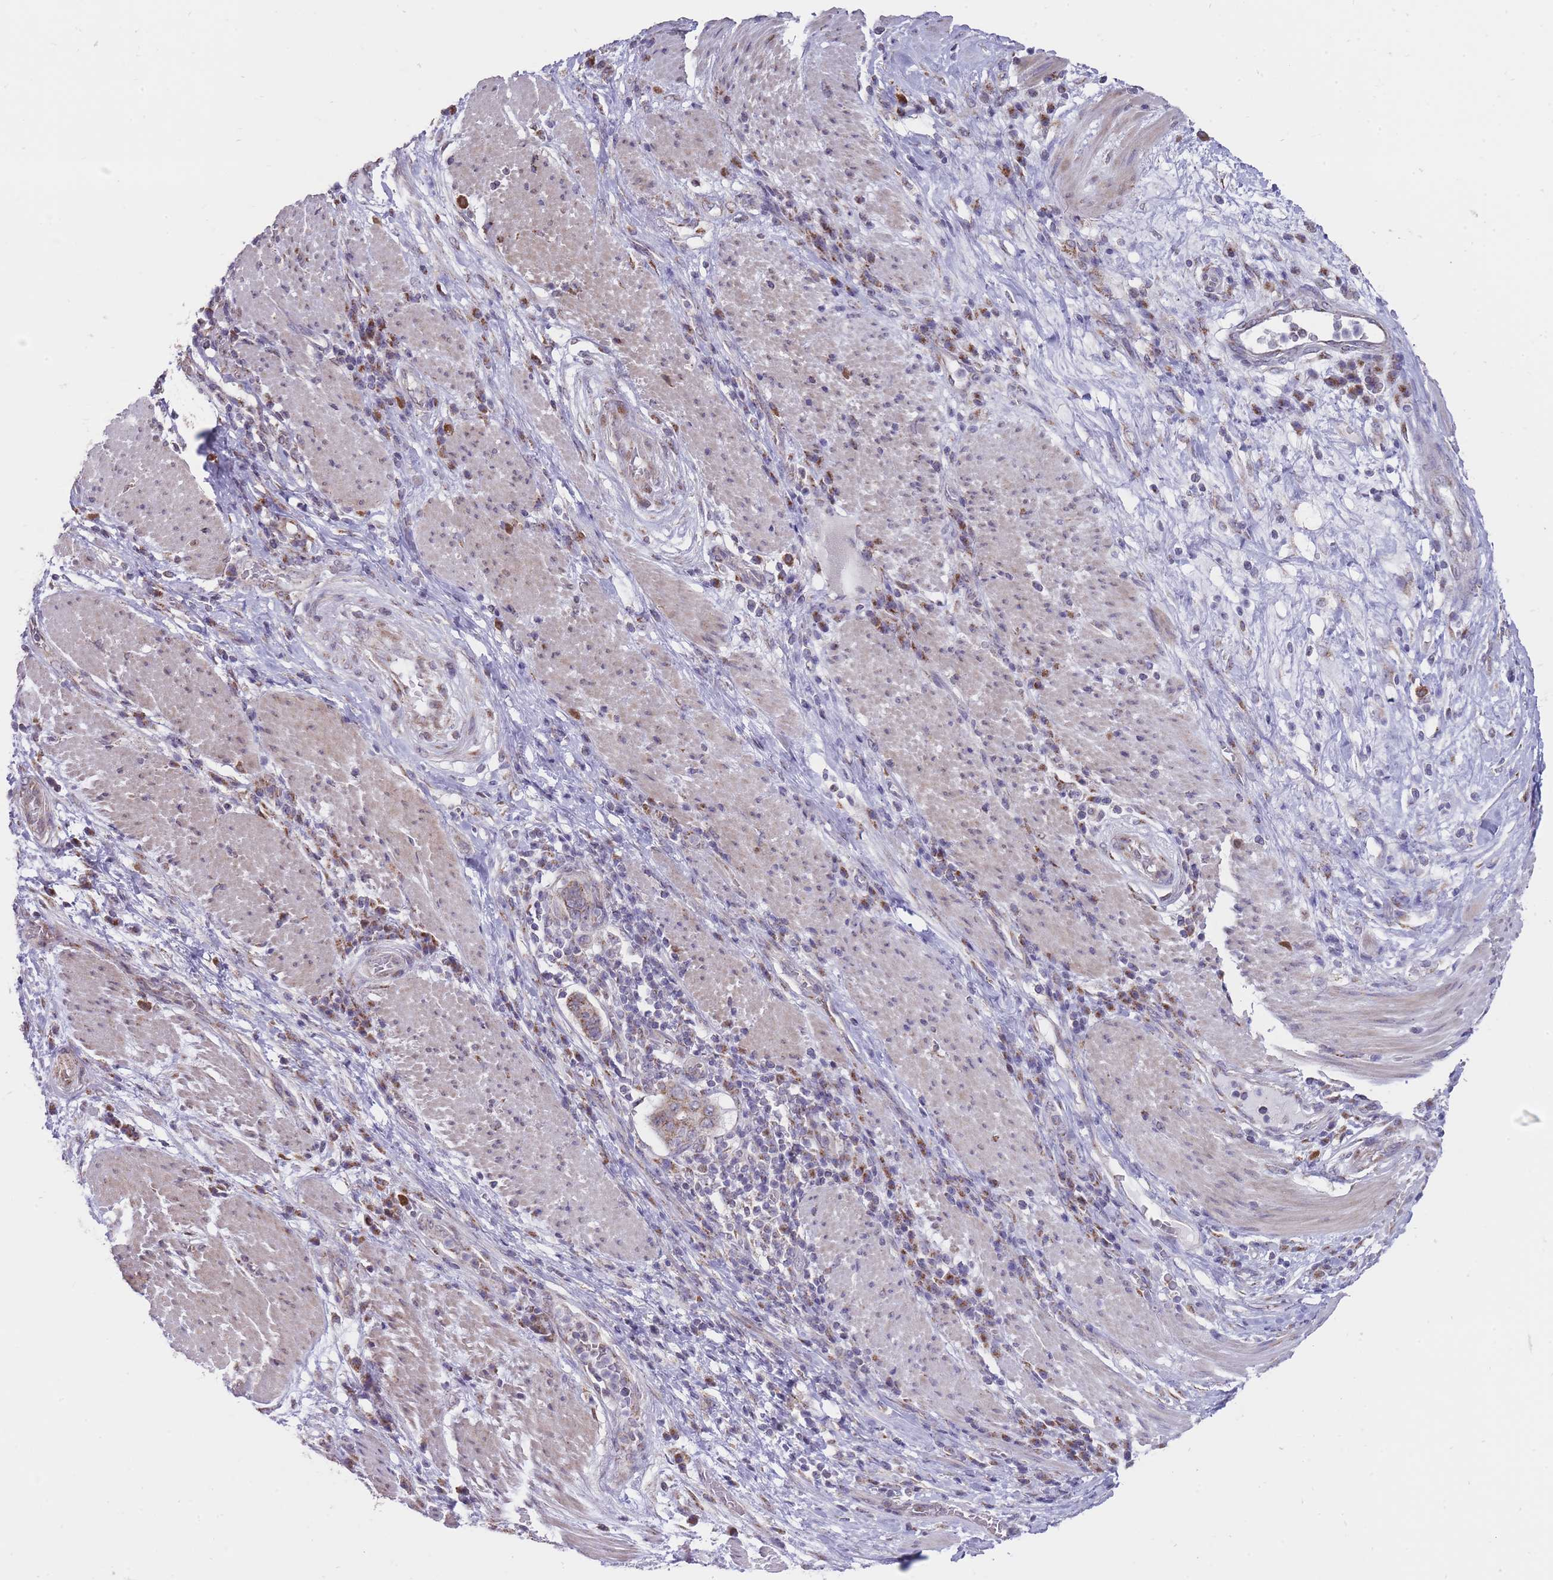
{"staining": {"intensity": "moderate", "quantity": ">75%", "location": "cytoplasmic/membranous"}, "tissue": "stomach cancer", "cell_type": "Tumor cells", "image_type": "cancer", "snomed": [{"axis": "morphology", "description": "Normal tissue, NOS"}, {"axis": "morphology", "description": "Adenocarcinoma, NOS"}, {"axis": "topography", "description": "Stomach"}], "caption": "A histopathology image showing moderate cytoplasmic/membranous staining in approximately >75% of tumor cells in stomach cancer (adenocarcinoma), as visualized by brown immunohistochemical staining.", "gene": "NELL1", "patient": {"sex": "female", "age": 64}}